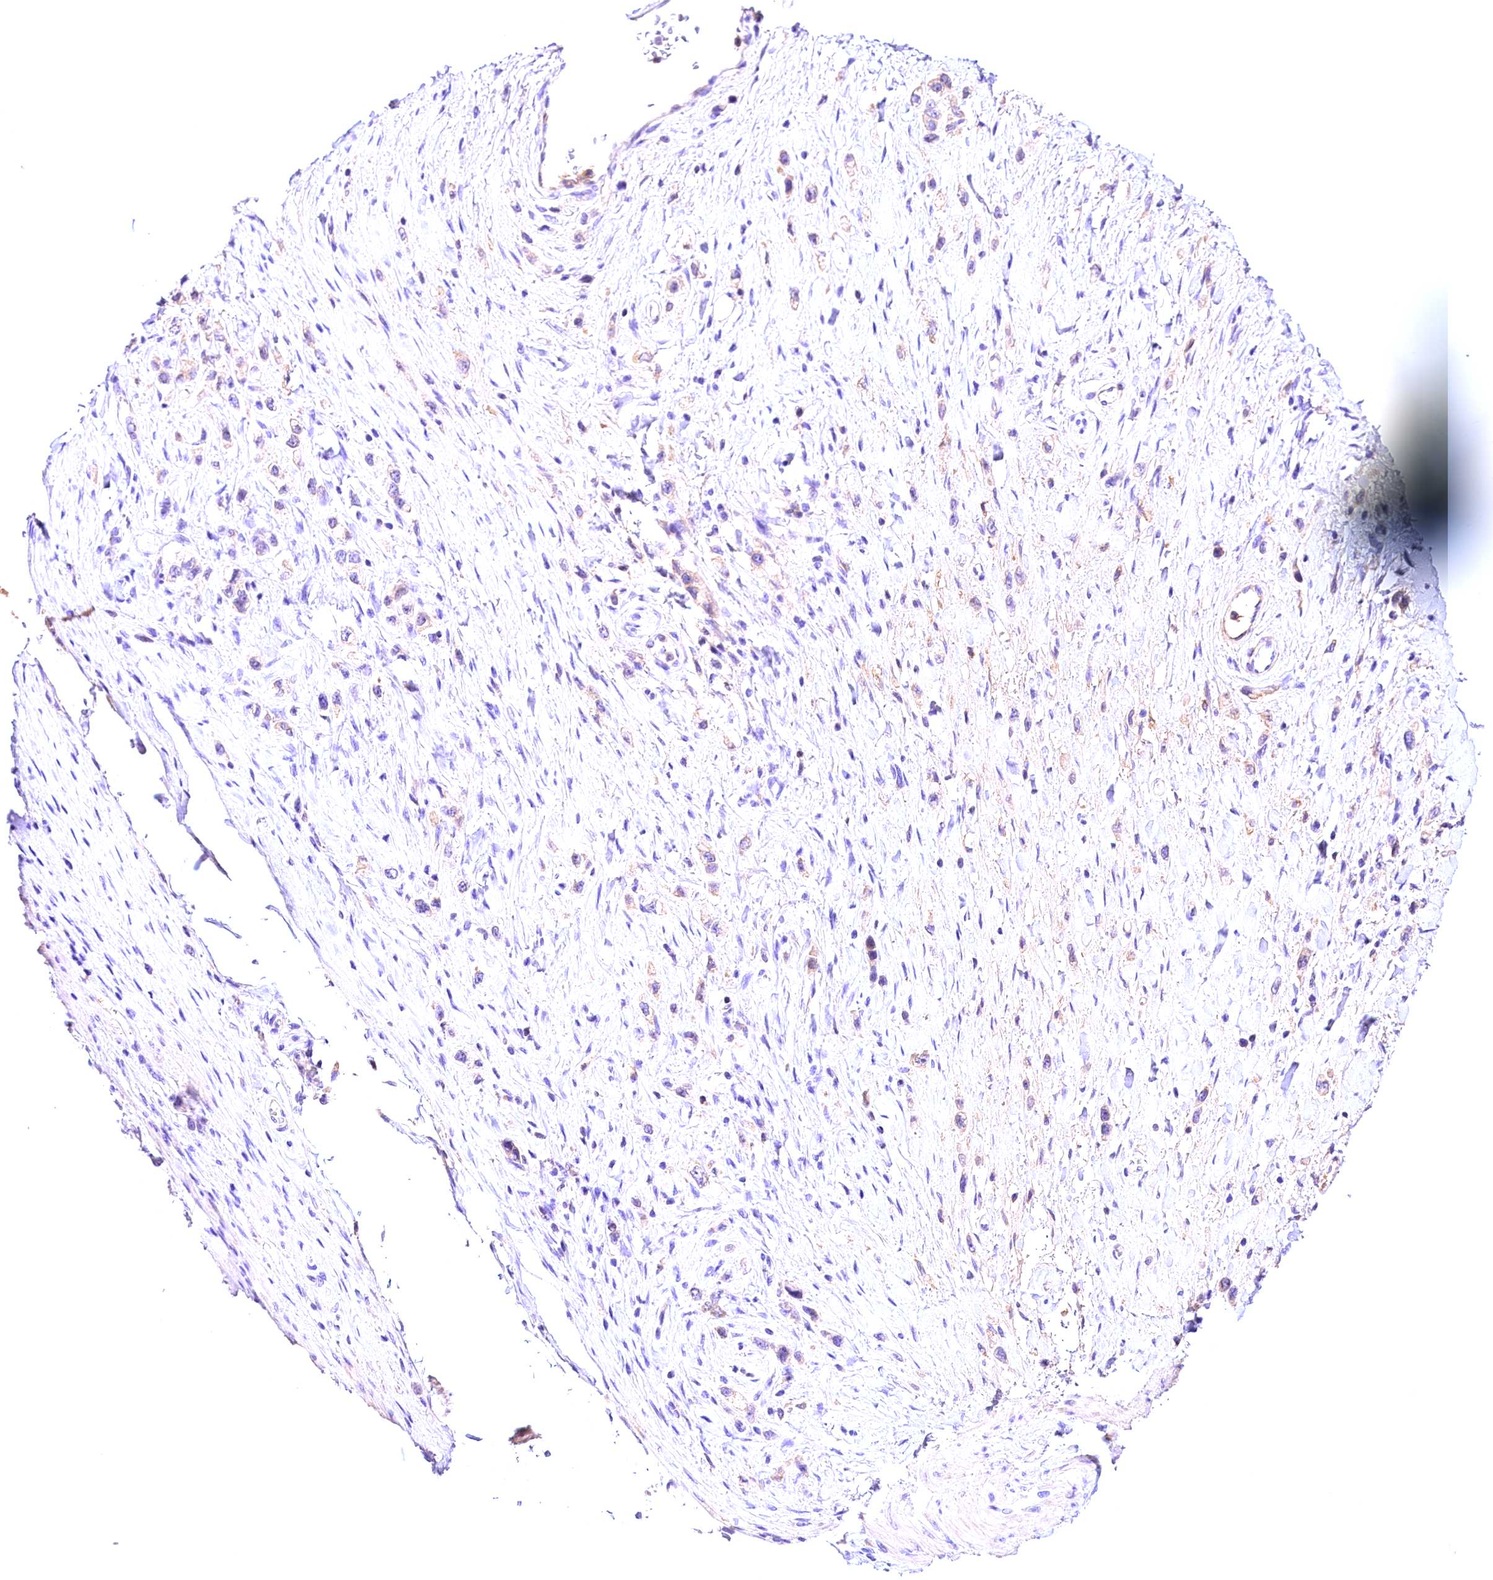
{"staining": {"intensity": "negative", "quantity": "none", "location": "none"}, "tissue": "stomach cancer", "cell_type": "Tumor cells", "image_type": "cancer", "snomed": [{"axis": "morphology", "description": "Adenocarcinoma, NOS"}, {"axis": "topography", "description": "Stomach"}], "caption": "A micrograph of stomach cancer stained for a protein demonstrates no brown staining in tumor cells. The staining is performed using DAB brown chromogen with nuclei counter-stained in using hematoxylin.", "gene": "ARMC6", "patient": {"sex": "female", "age": 65}}